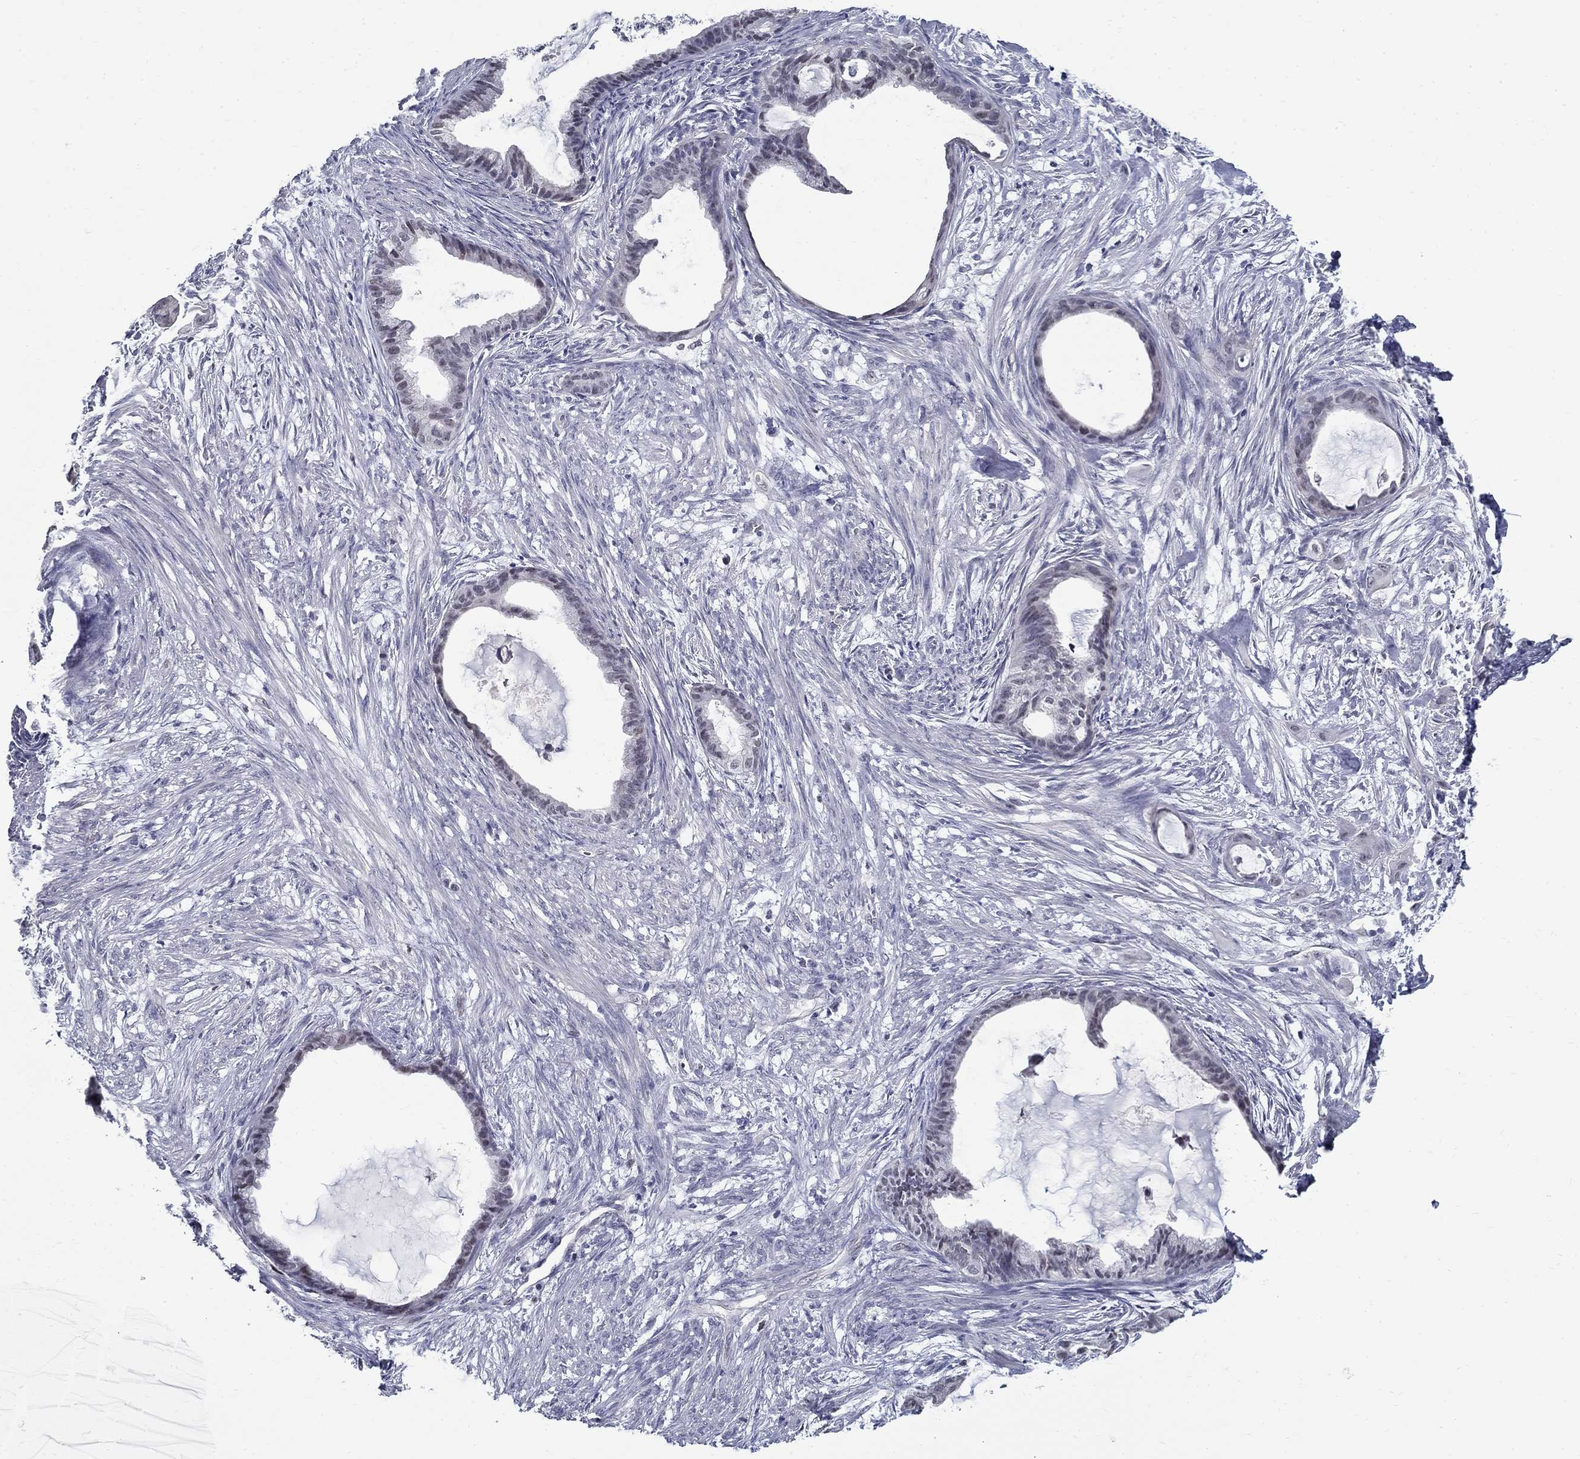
{"staining": {"intensity": "negative", "quantity": "none", "location": "none"}, "tissue": "endometrial cancer", "cell_type": "Tumor cells", "image_type": "cancer", "snomed": [{"axis": "morphology", "description": "Adenocarcinoma, NOS"}, {"axis": "topography", "description": "Endometrium"}], "caption": "Tumor cells show no significant protein positivity in endometrial cancer (adenocarcinoma). (DAB immunohistochemistry (IHC) with hematoxylin counter stain).", "gene": "GUCA1A", "patient": {"sex": "female", "age": 86}}